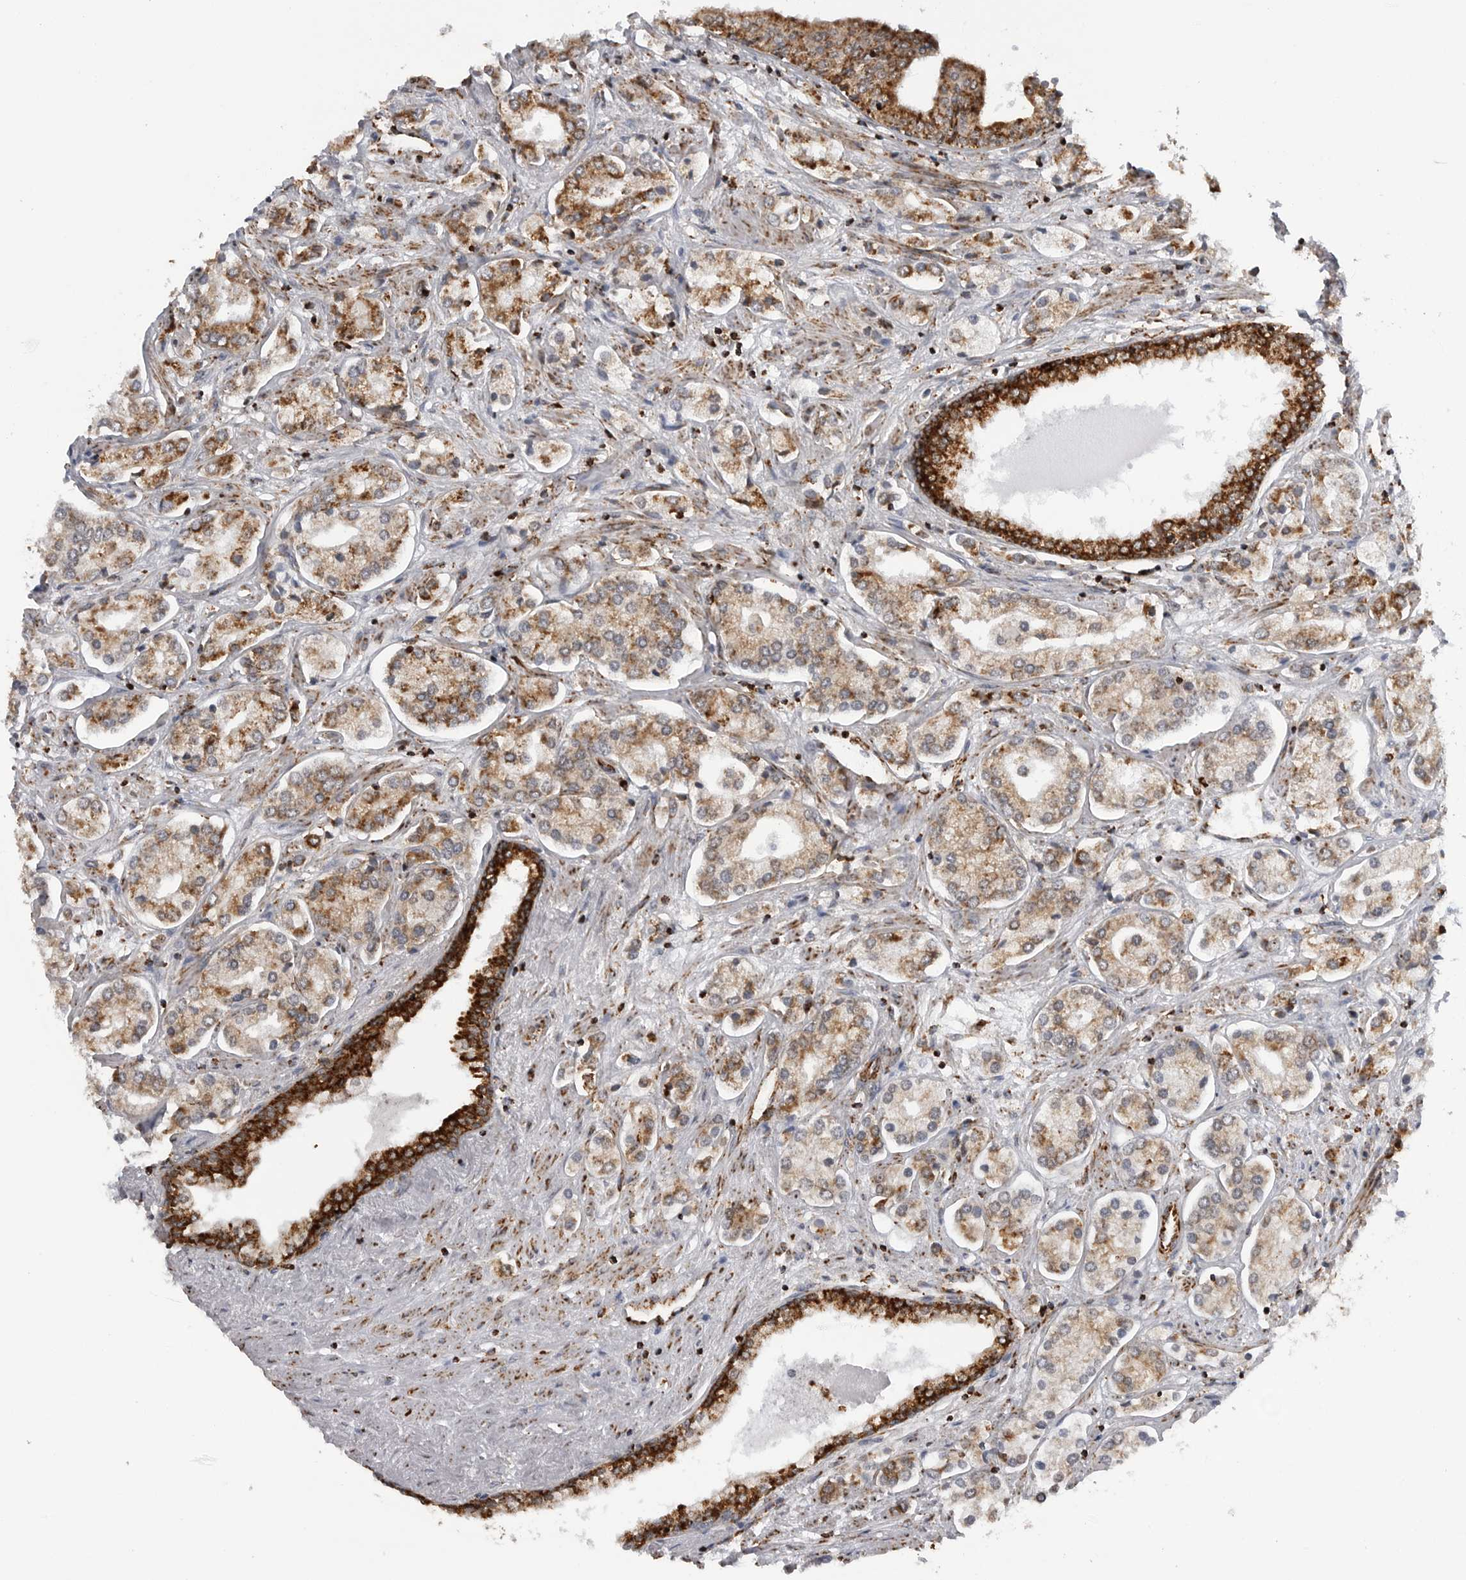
{"staining": {"intensity": "moderate", "quantity": ">75%", "location": "cytoplasmic/membranous"}, "tissue": "prostate cancer", "cell_type": "Tumor cells", "image_type": "cancer", "snomed": [{"axis": "morphology", "description": "Adenocarcinoma, High grade"}, {"axis": "topography", "description": "Prostate"}], "caption": "A medium amount of moderate cytoplasmic/membranous positivity is seen in about >75% of tumor cells in high-grade adenocarcinoma (prostate) tissue. Using DAB (brown) and hematoxylin (blue) stains, captured at high magnification using brightfield microscopy.", "gene": "COX5A", "patient": {"sex": "male", "age": 66}}